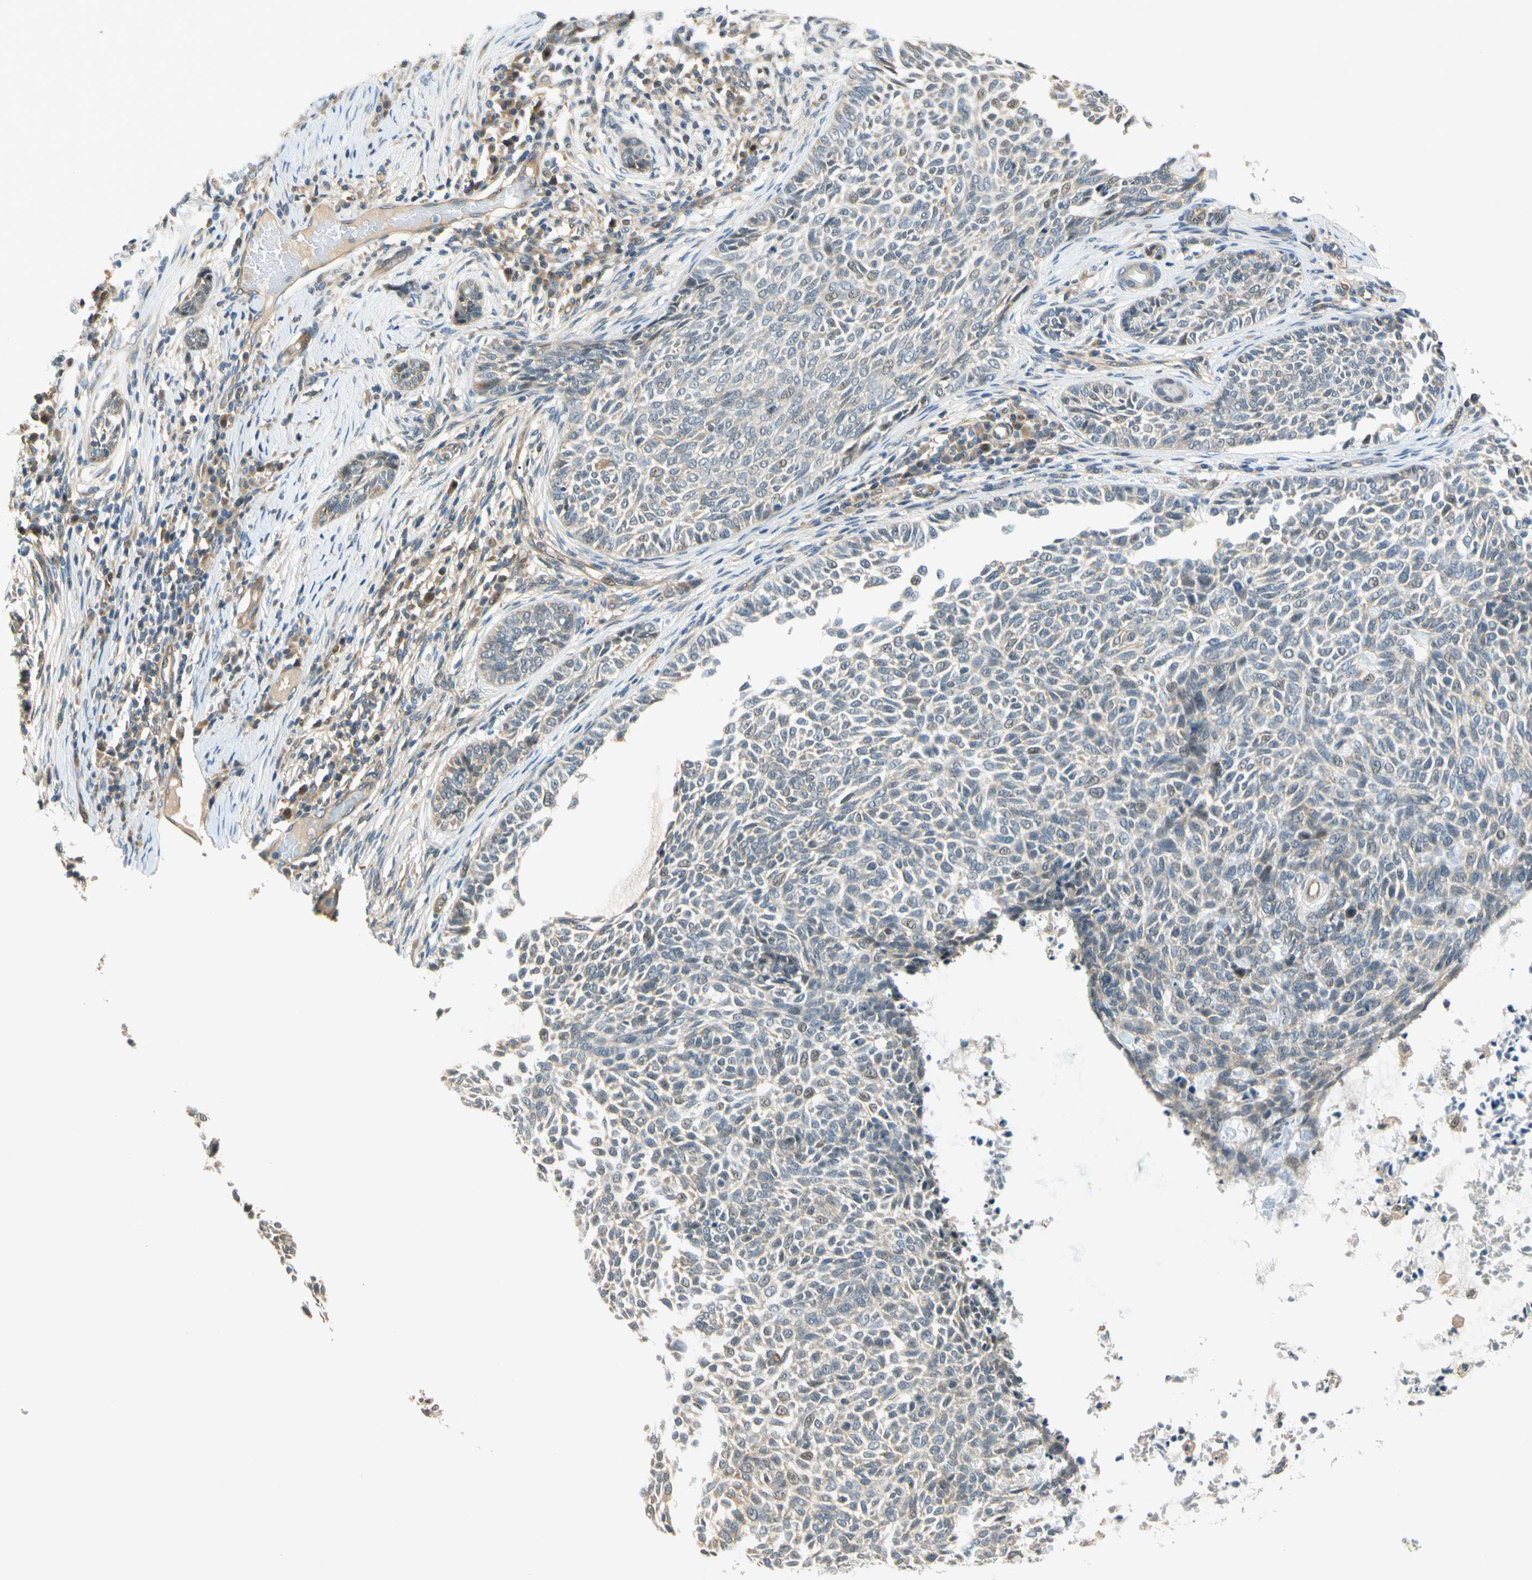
{"staining": {"intensity": "weak", "quantity": "<25%", "location": "cytoplasmic/membranous,nuclear"}, "tissue": "skin cancer", "cell_type": "Tumor cells", "image_type": "cancer", "snomed": [{"axis": "morphology", "description": "Basal cell carcinoma"}, {"axis": "topography", "description": "Skin"}], "caption": "Immunohistochemistry (IHC) of human skin cancer (basal cell carcinoma) shows no expression in tumor cells. (DAB (3,3'-diaminobenzidine) immunohistochemistry (IHC) with hematoxylin counter stain).", "gene": "GATD1", "patient": {"sex": "male", "age": 87}}